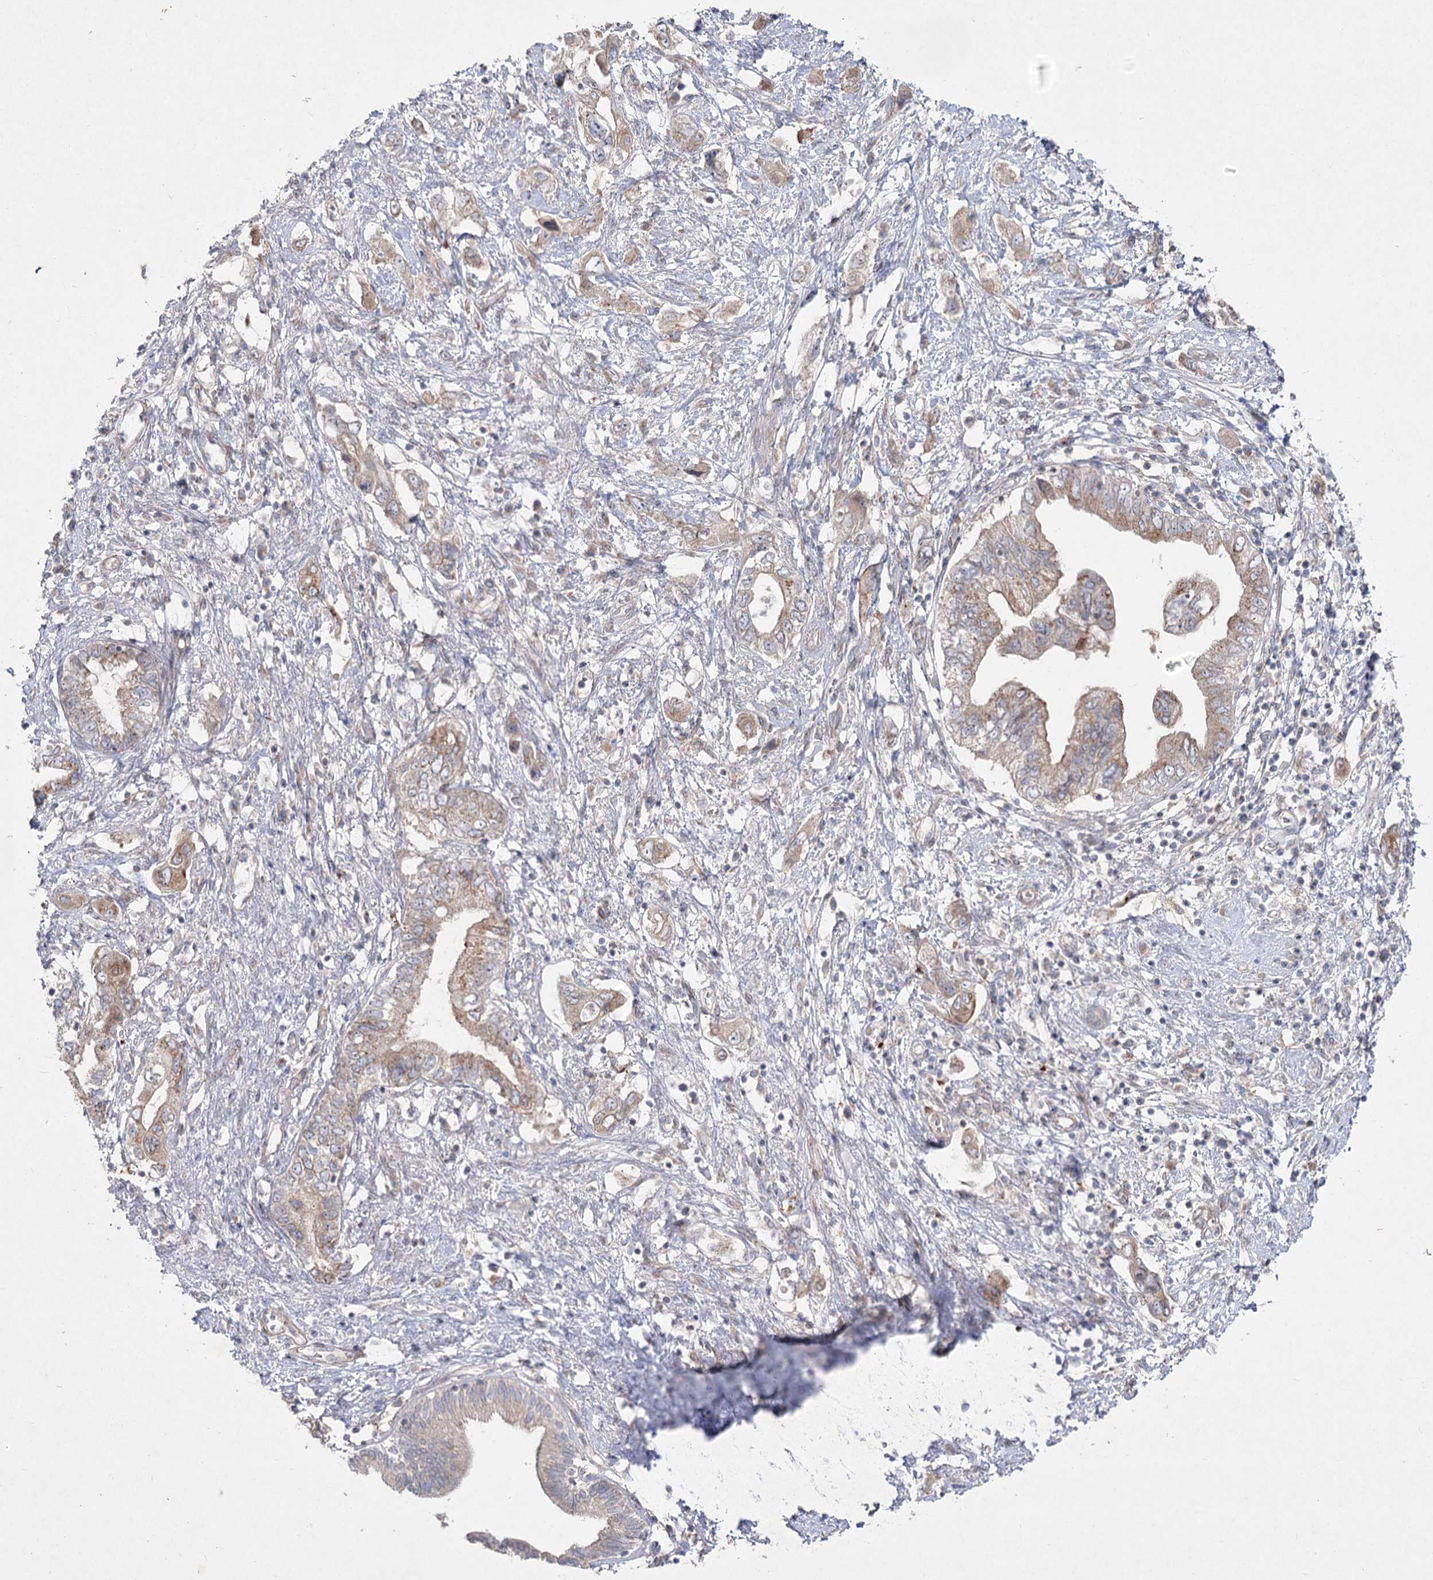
{"staining": {"intensity": "weak", "quantity": ">75%", "location": "cytoplasmic/membranous"}, "tissue": "pancreatic cancer", "cell_type": "Tumor cells", "image_type": "cancer", "snomed": [{"axis": "morphology", "description": "Adenocarcinoma, NOS"}, {"axis": "topography", "description": "Pancreas"}], "caption": "Immunohistochemistry image of neoplastic tissue: pancreatic adenocarcinoma stained using IHC demonstrates low levels of weak protein expression localized specifically in the cytoplasmic/membranous of tumor cells, appearing as a cytoplasmic/membranous brown color.", "gene": "SH3BP5L", "patient": {"sex": "female", "age": 73}}